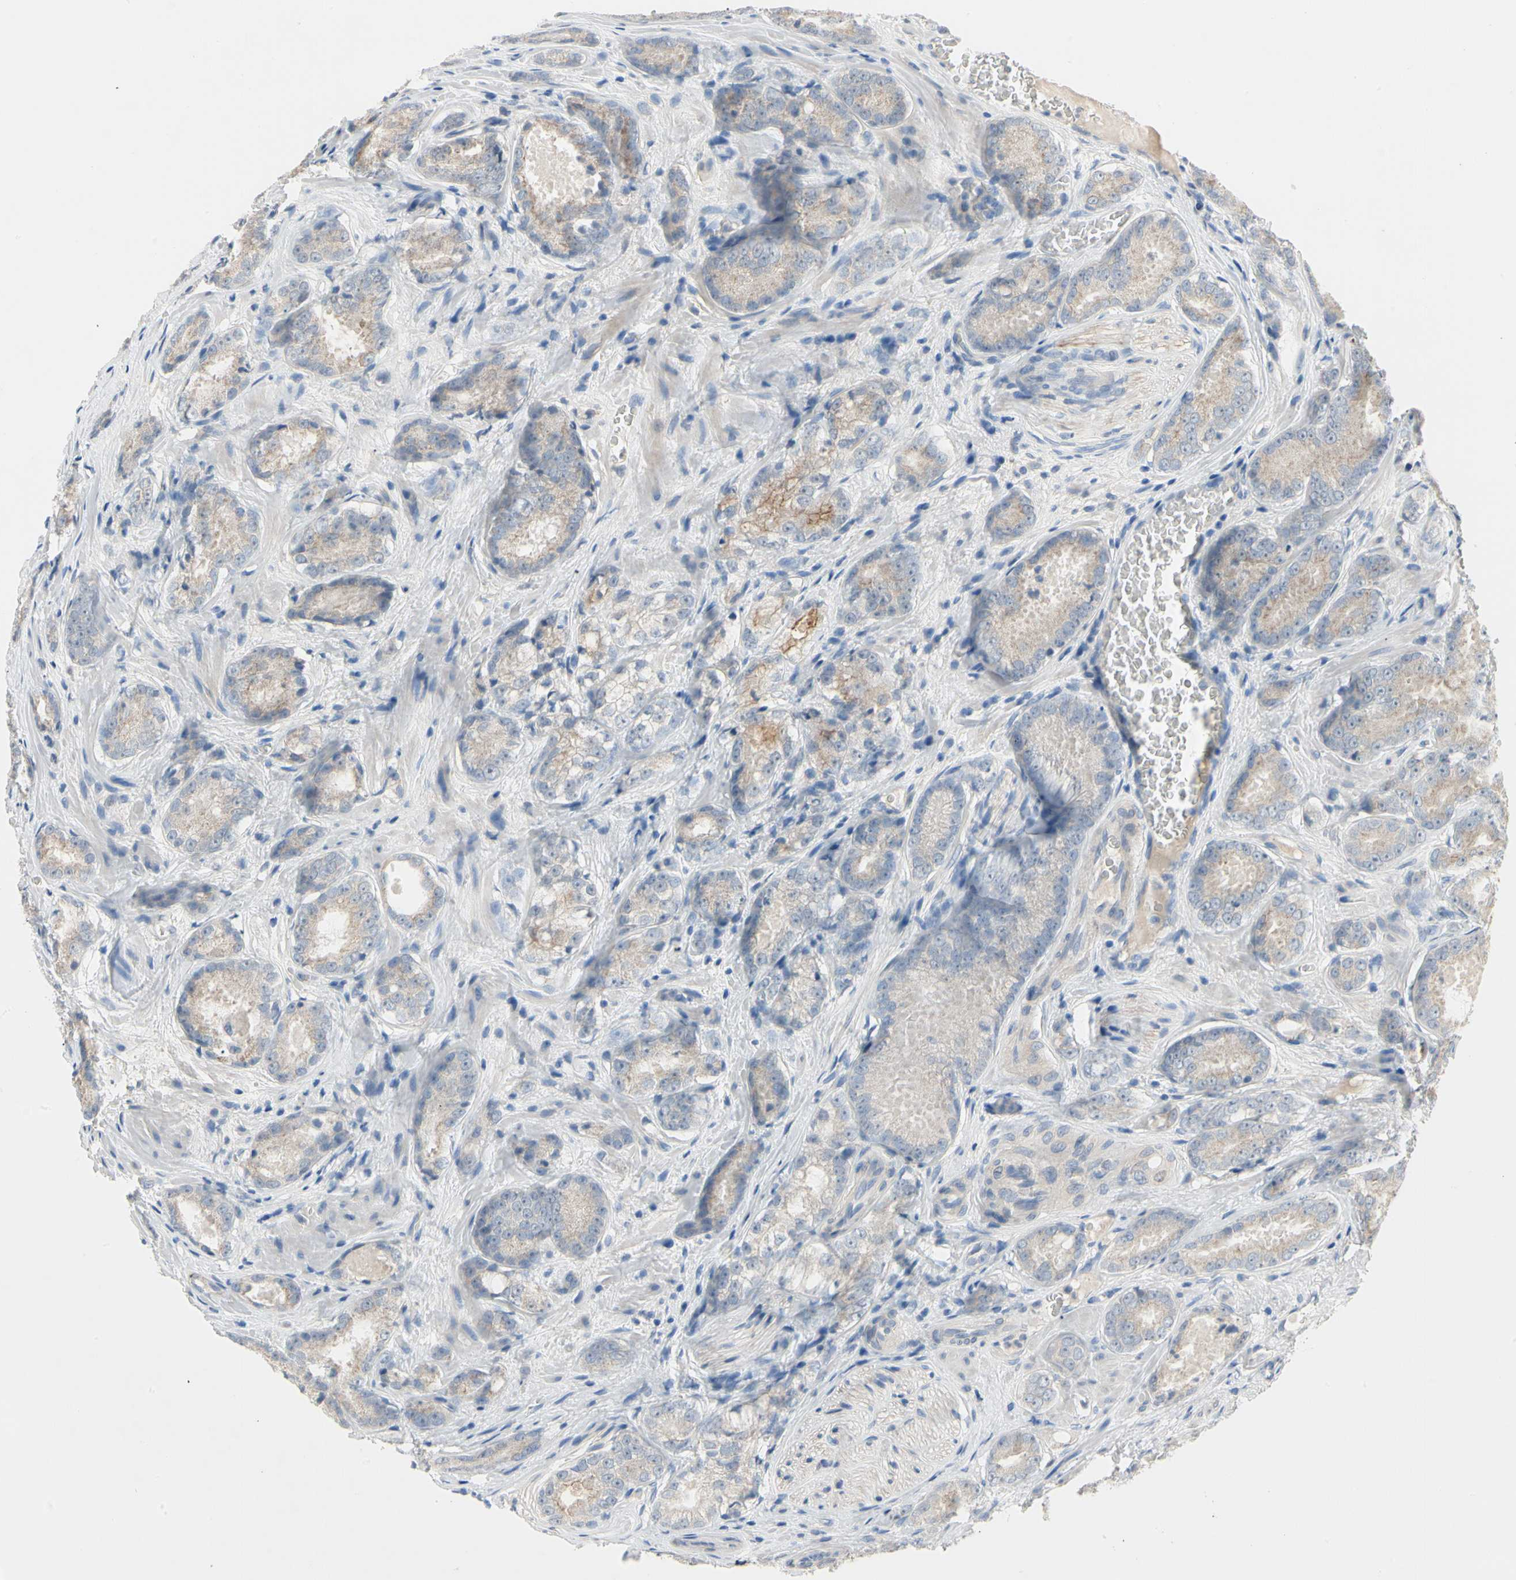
{"staining": {"intensity": "weak", "quantity": "25%-75%", "location": "cytoplasmic/membranous"}, "tissue": "prostate cancer", "cell_type": "Tumor cells", "image_type": "cancer", "snomed": [{"axis": "morphology", "description": "Adenocarcinoma, High grade"}, {"axis": "topography", "description": "Prostate"}], "caption": "Weak cytoplasmic/membranous staining for a protein is seen in about 25%-75% of tumor cells of prostate cancer using IHC.", "gene": "MARK1", "patient": {"sex": "male", "age": 64}}